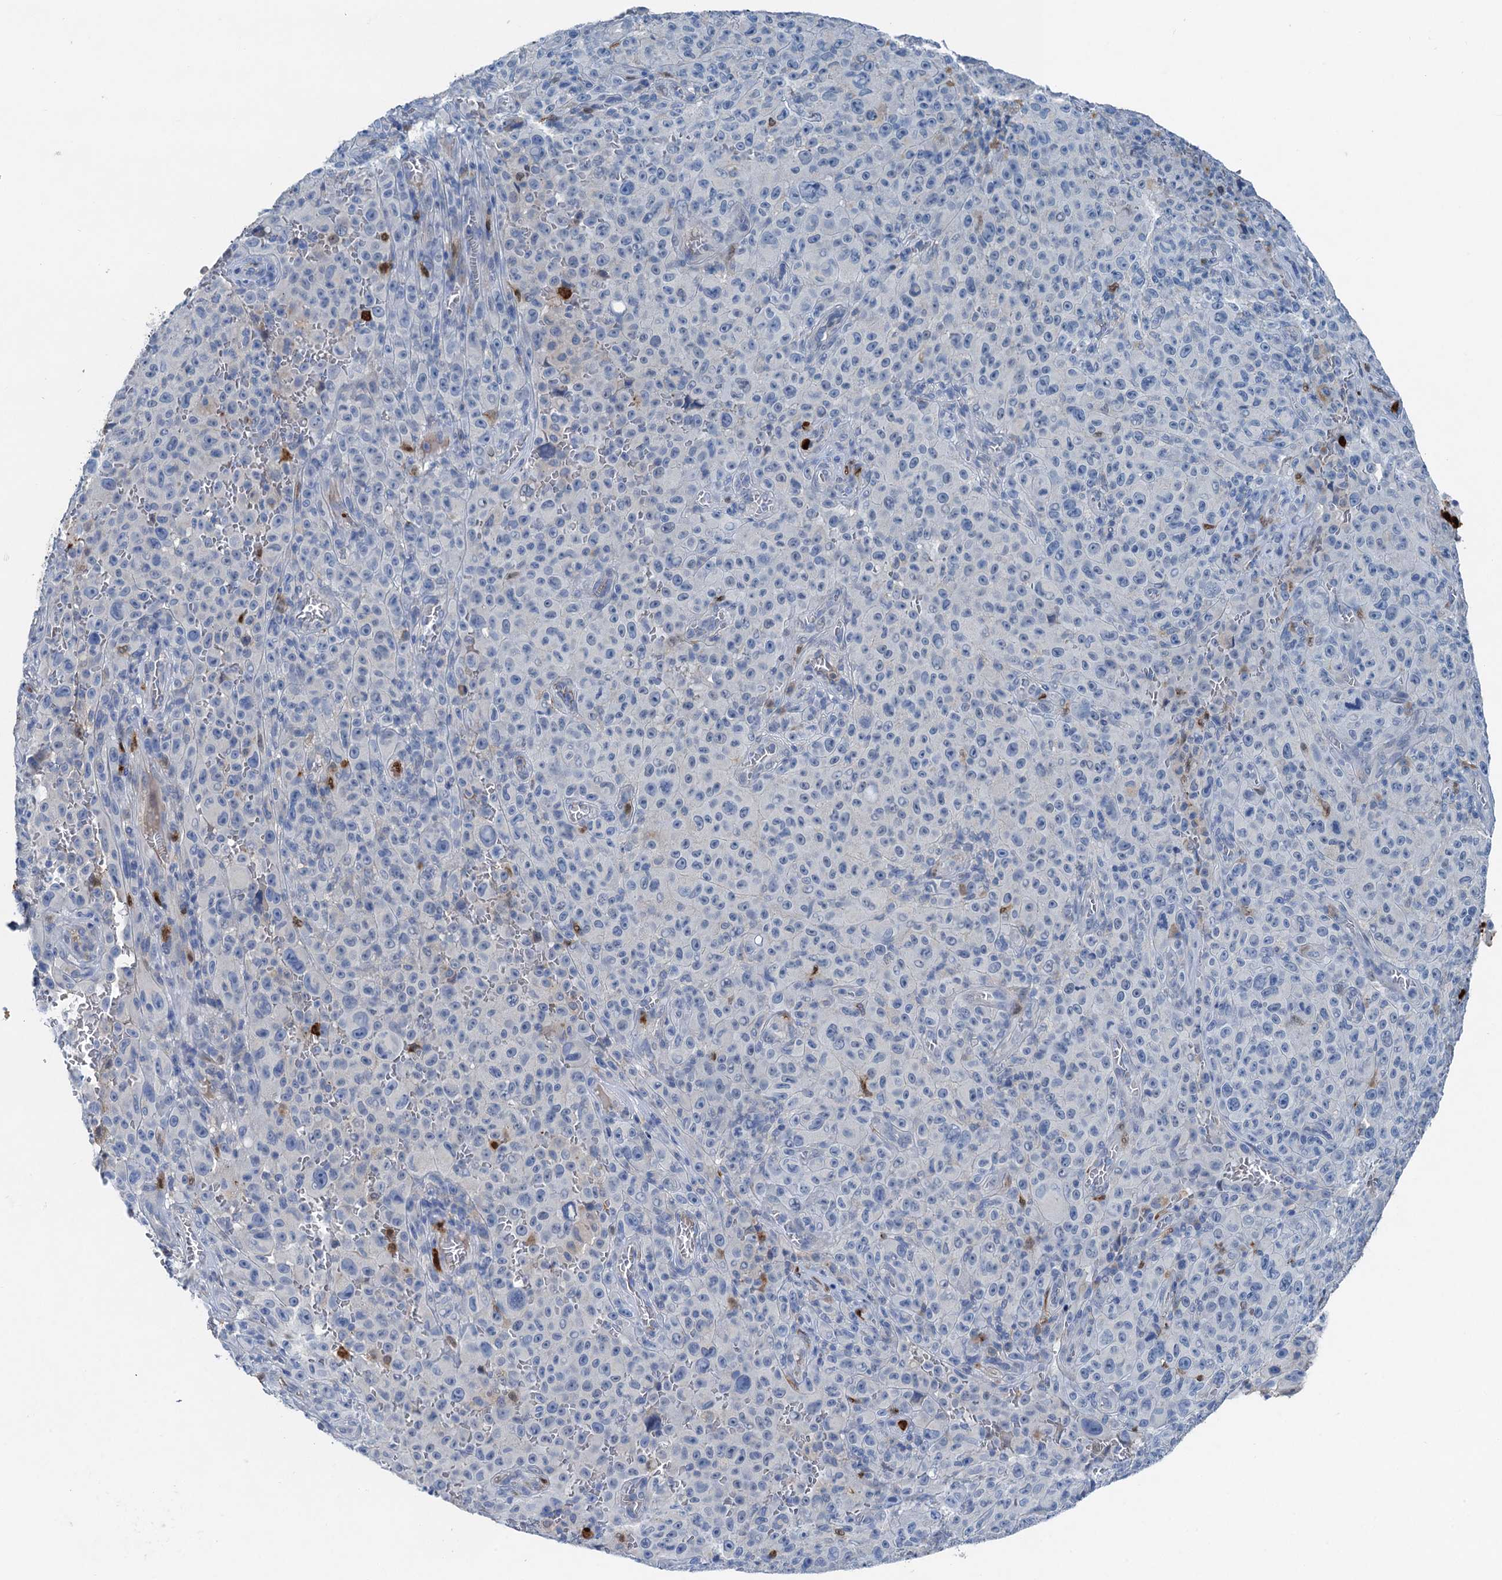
{"staining": {"intensity": "negative", "quantity": "none", "location": "none"}, "tissue": "melanoma", "cell_type": "Tumor cells", "image_type": "cancer", "snomed": [{"axis": "morphology", "description": "Malignant melanoma, NOS"}, {"axis": "topography", "description": "Skin"}], "caption": "There is no significant positivity in tumor cells of melanoma. (Stains: DAB IHC with hematoxylin counter stain, Microscopy: brightfield microscopy at high magnification).", "gene": "OTOA", "patient": {"sex": "female", "age": 82}}